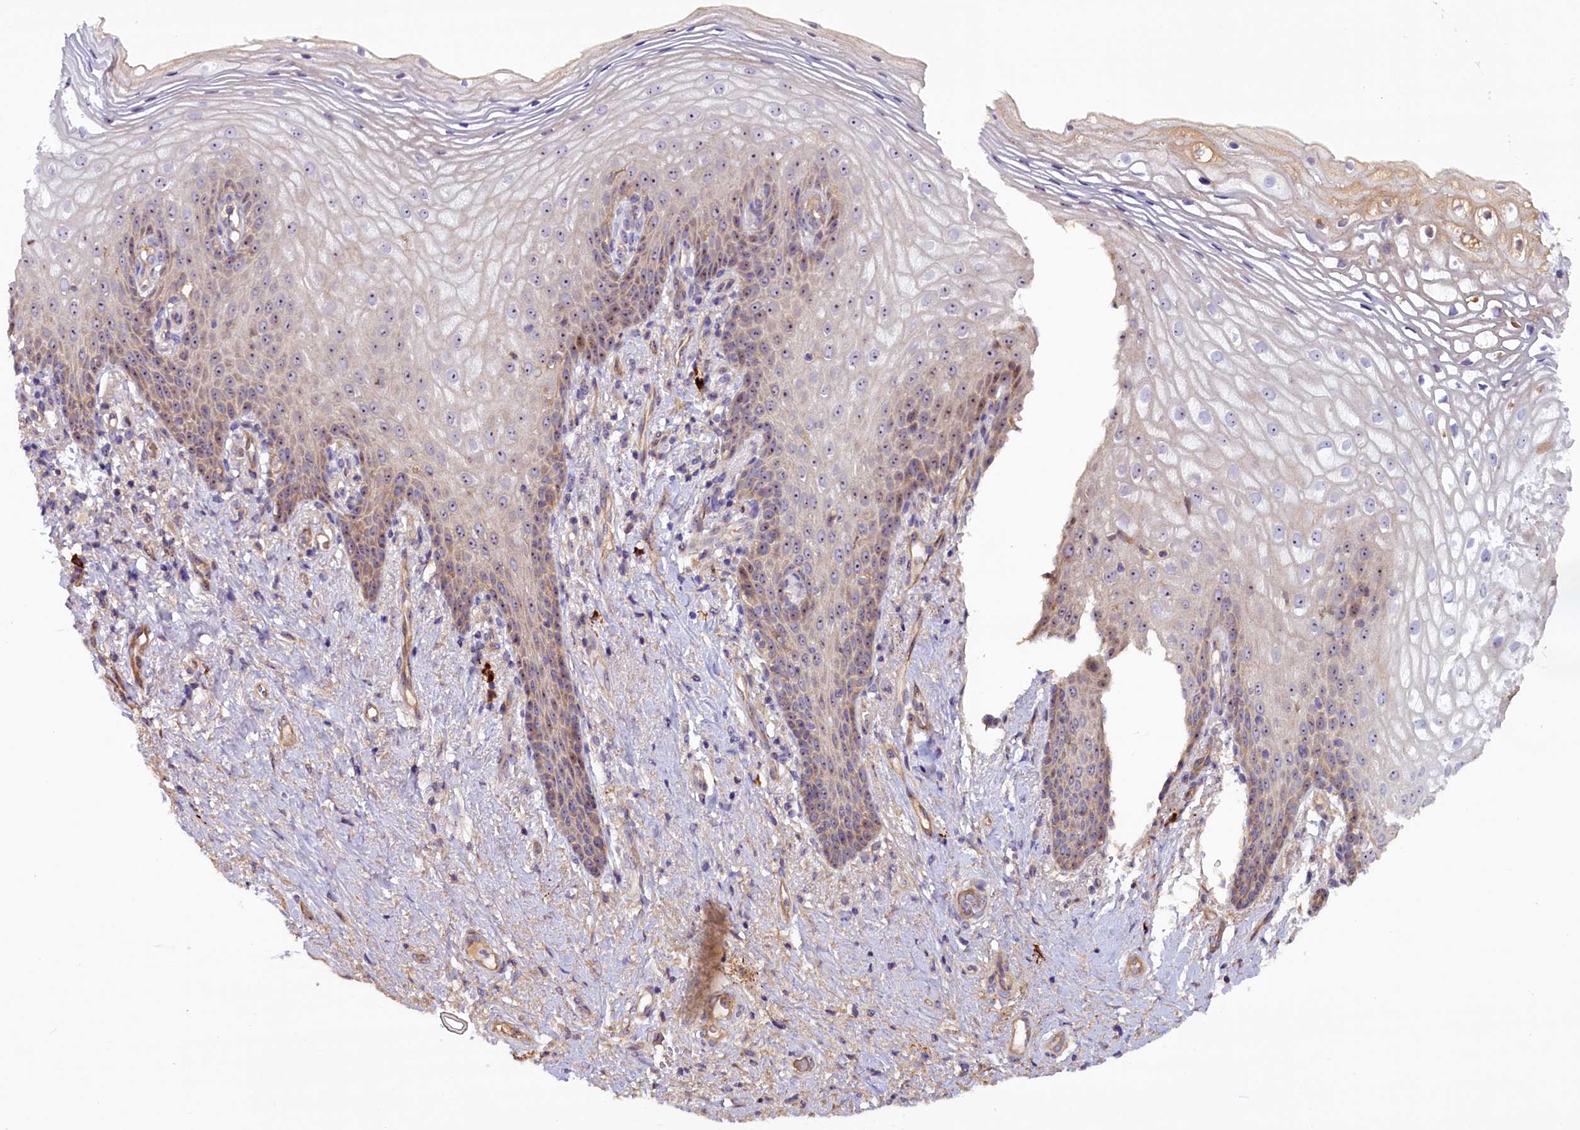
{"staining": {"intensity": "moderate", "quantity": "<25%", "location": "cytoplasmic/membranous,nuclear"}, "tissue": "vagina", "cell_type": "Squamous epithelial cells", "image_type": "normal", "snomed": [{"axis": "morphology", "description": "Normal tissue, NOS"}, {"axis": "topography", "description": "Vagina"}], "caption": "IHC (DAB (3,3'-diaminobenzidine)) staining of unremarkable human vagina reveals moderate cytoplasmic/membranous,nuclear protein positivity in approximately <25% of squamous epithelial cells. Immunohistochemistry stains the protein of interest in brown and the nuclei are stained blue.", "gene": "FRY", "patient": {"sex": "female", "age": 60}}